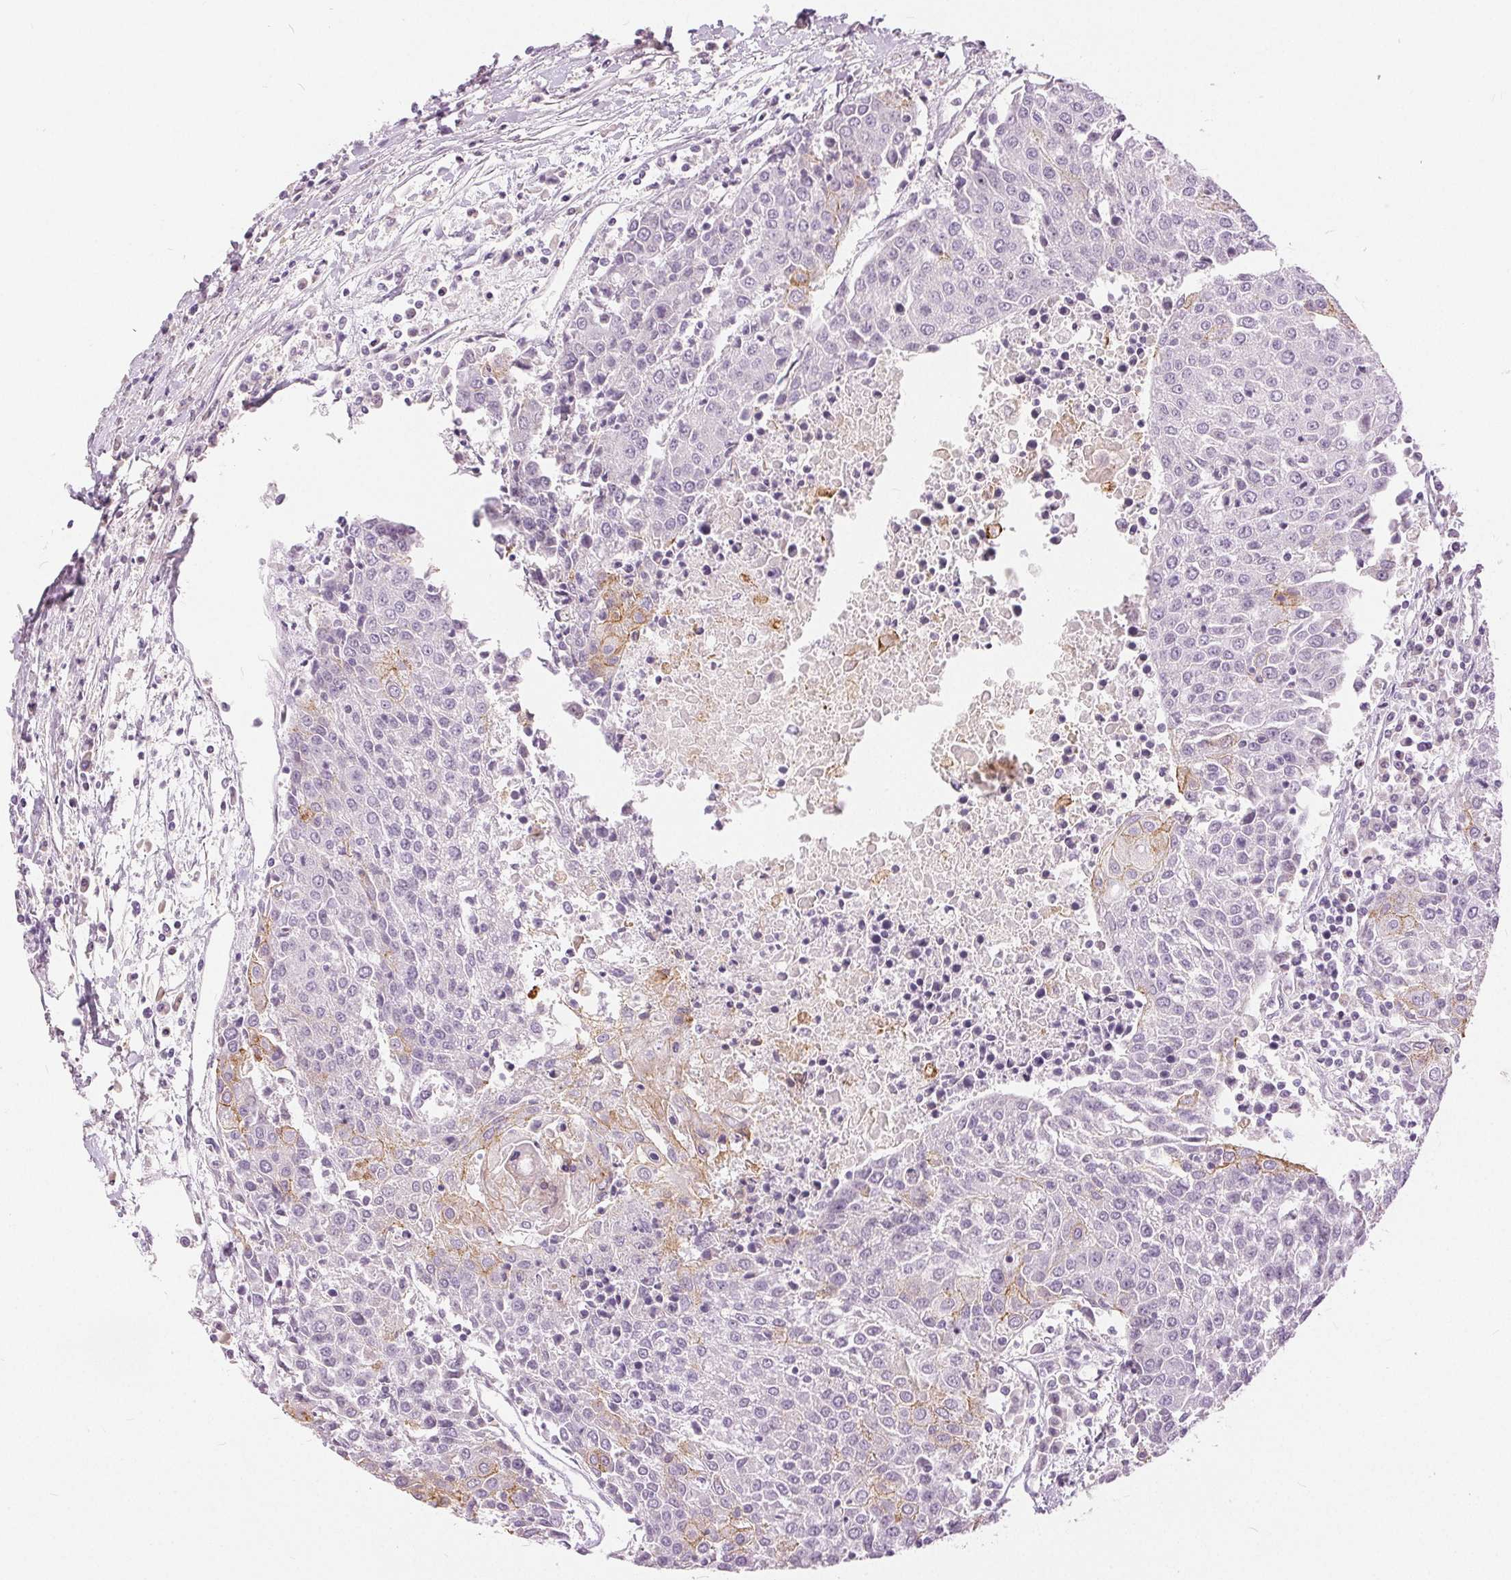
{"staining": {"intensity": "weak", "quantity": "<25%", "location": "cytoplasmic/membranous"}, "tissue": "urothelial cancer", "cell_type": "Tumor cells", "image_type": "cancer", "snomed": [{"axis": "morphology", "description": "Urothelial carcinoma, High grade"}, {"axis": "topography", "description": "Urinary bladder"}], "caption": "DAB (3,3'-diaminobenzidine) immunohistochemical staining of high-grade urothelial carcinoma reveals no significant expression in tumor cells.", "gene": "DSG3", "patient": {"sex": "female", "age": 85}}